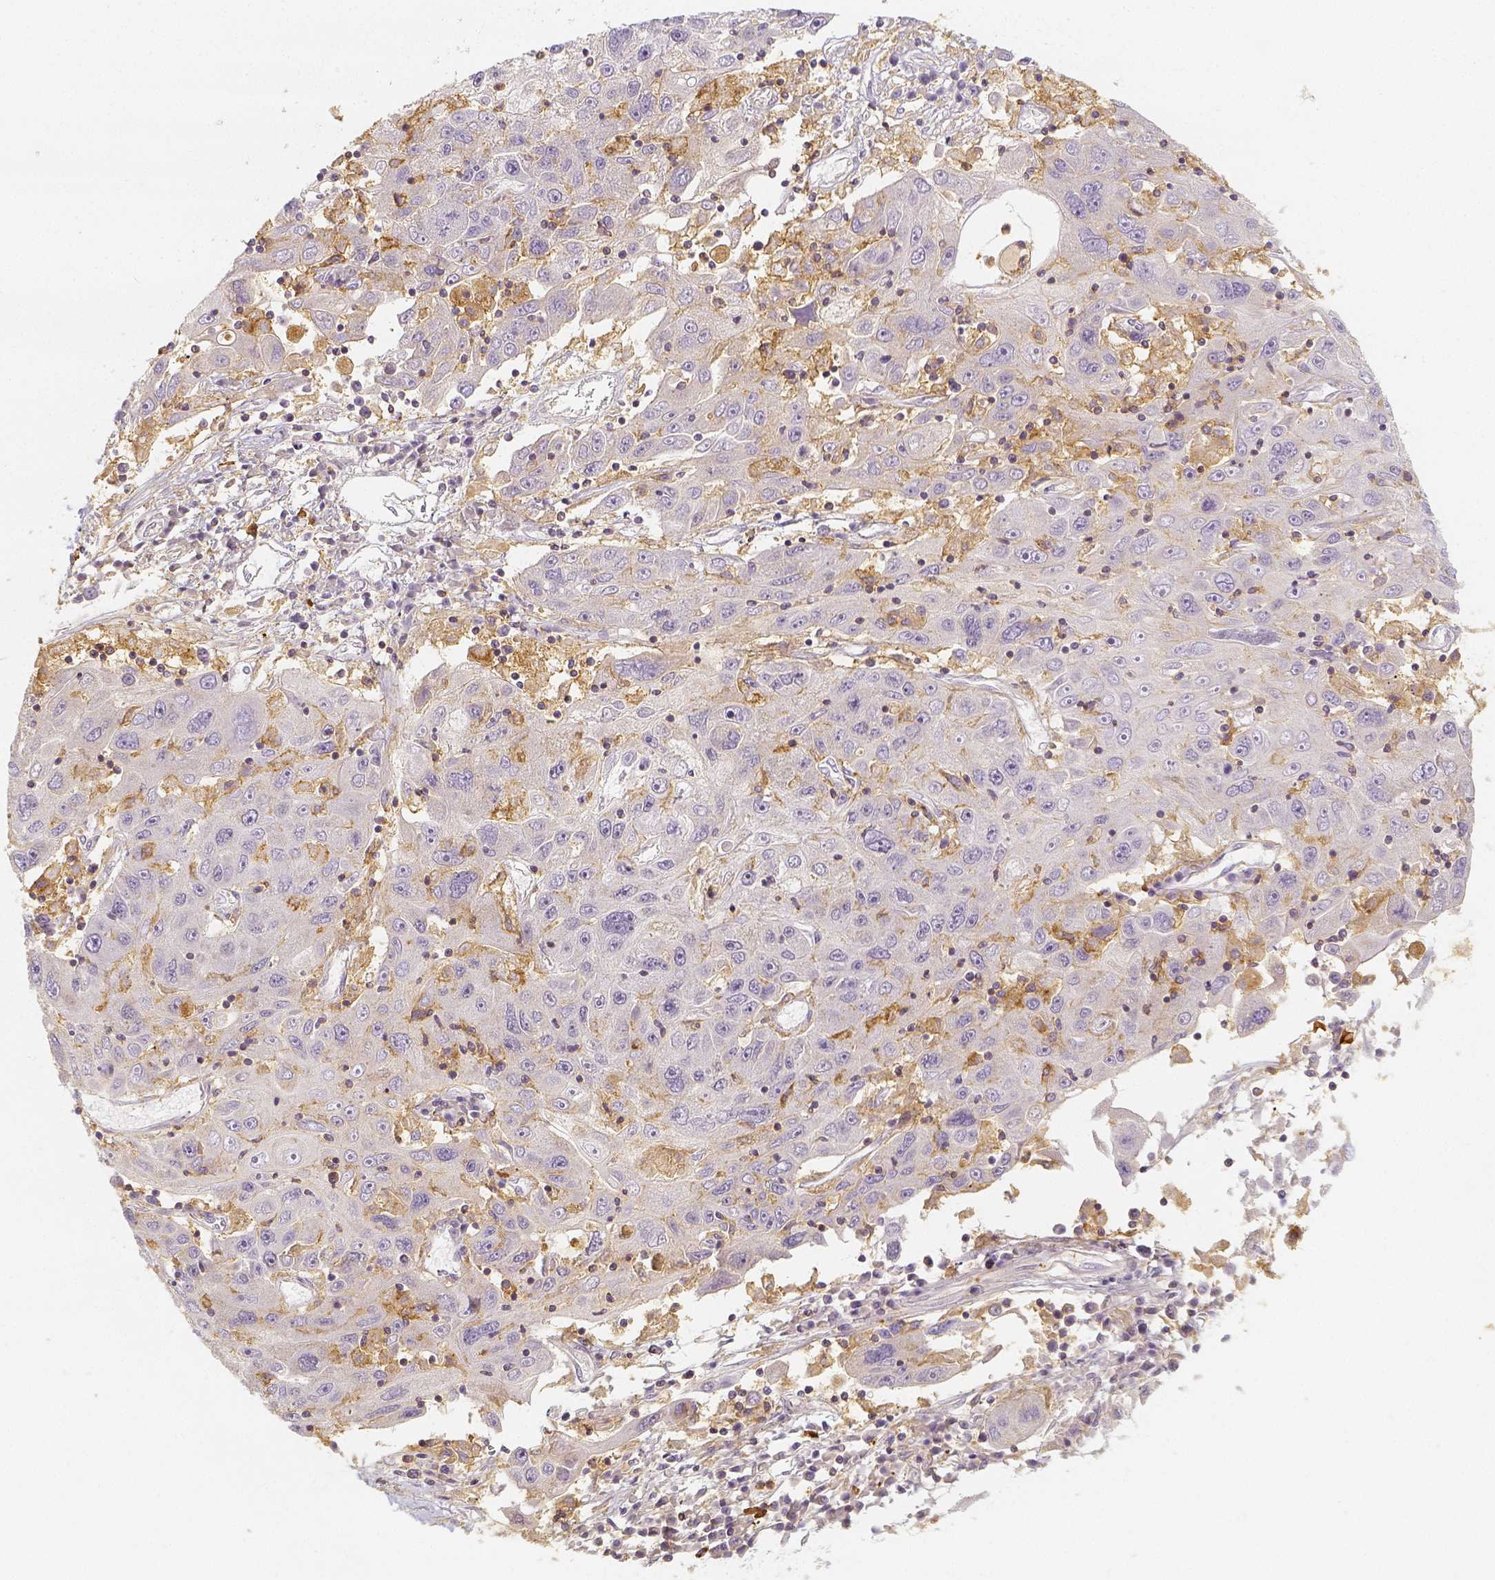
{"staining": {"intensity": "negative", "quantity": "none", "location": "none"}, "tissue": "stomach cancer", "cell_type": "Tumor cells", "image_type": "cancer", "snomed": [{"axis": "morphology", "description": "Adenocarcinoma, NOS"}, {"axis": "topography", "description": "Stomach"}], "caption": "Immunohistochemistry of human stomach adenocarcinoma shows no positivity in tumor cells.", "gene": "PTPRJ", "patient": {"sex": "male", "age": 56}}